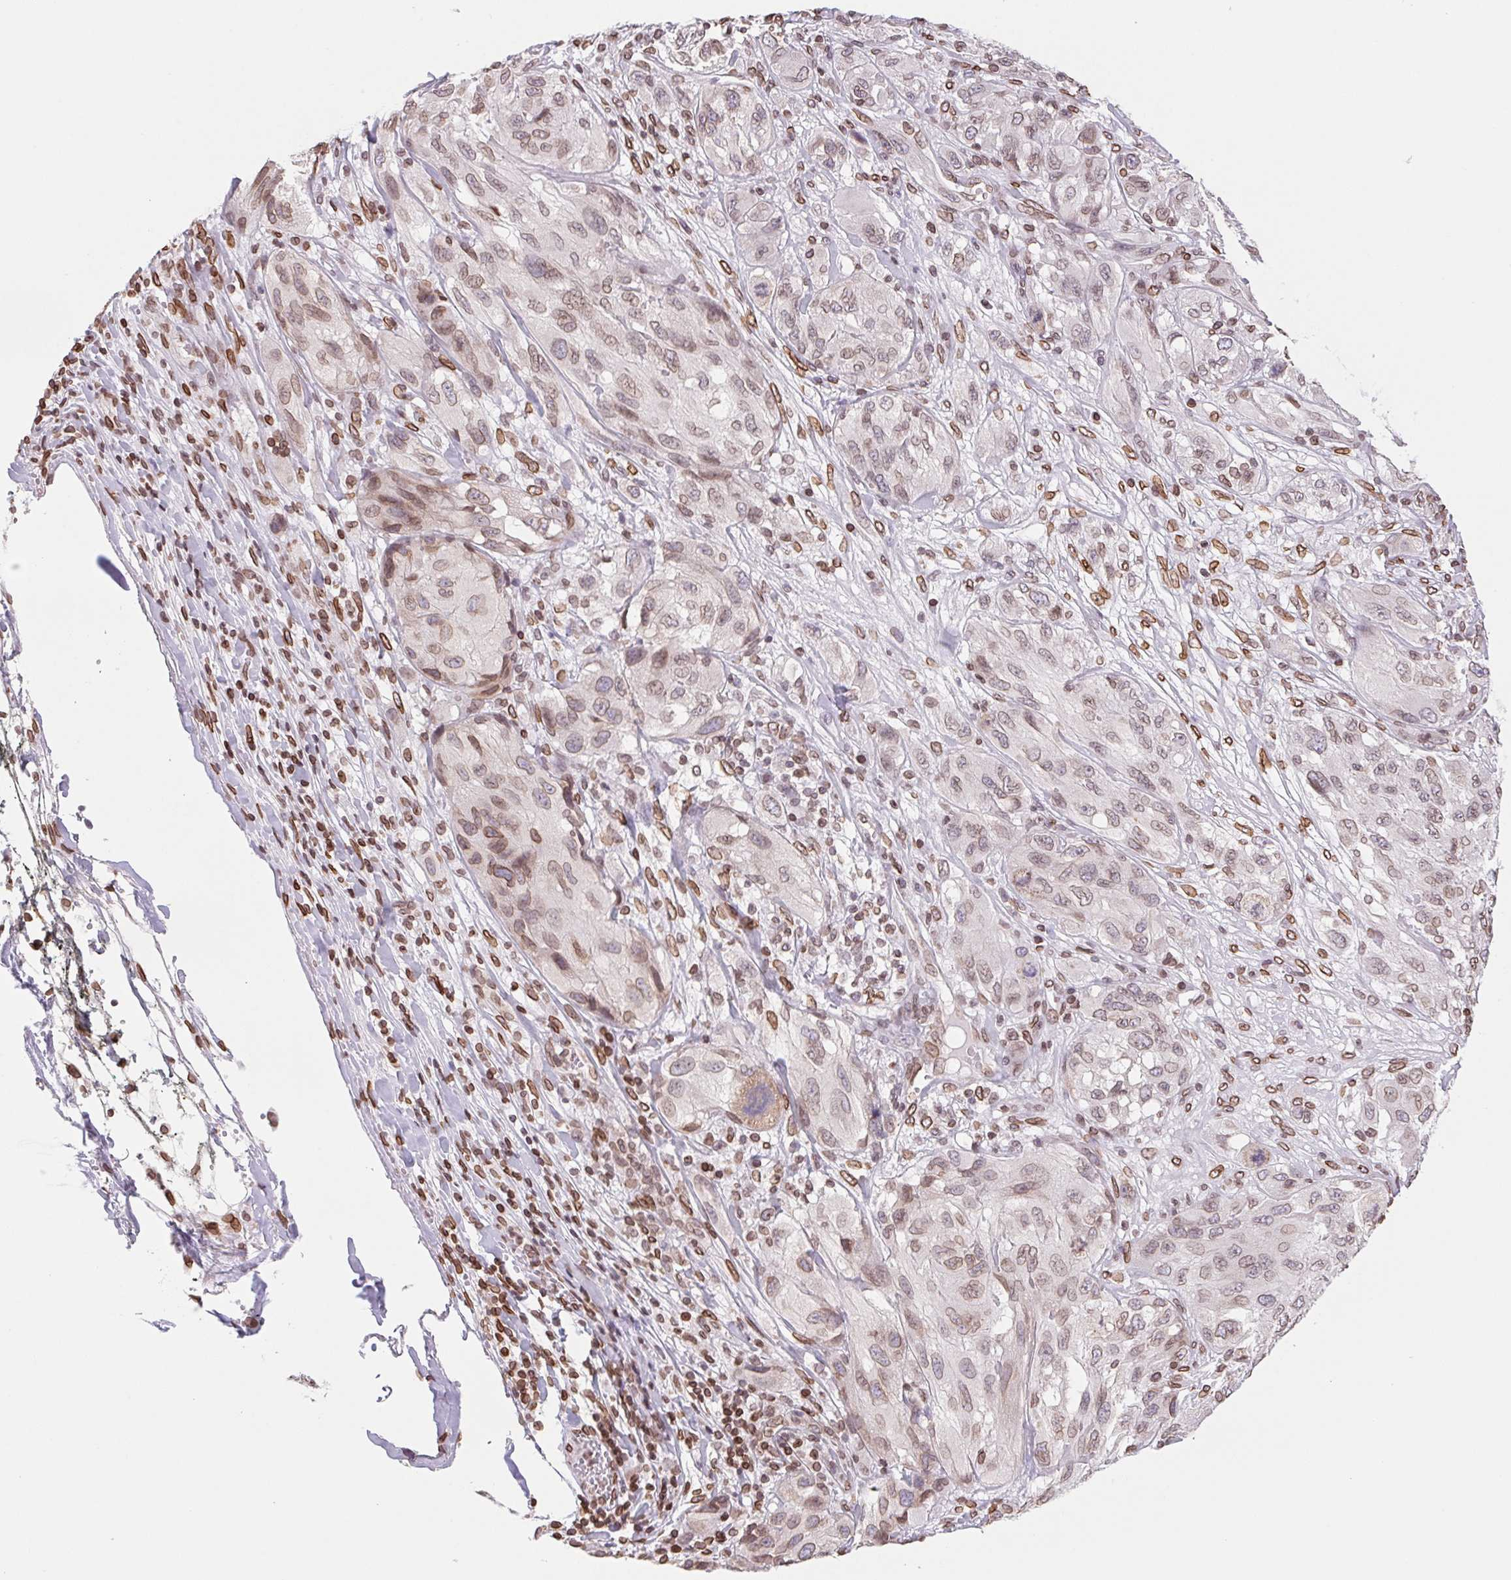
{"staining": {"intensity": "moderate", "quantity": "<25%", "location": "cytoplasmic/membranous,nuclear"}, "tissue": "melanoma", "cell_type": "Tumor cells", "image_type": "cancer", "snomed": [{"axis": "morphology", "description": "Malignant melanoma, NOS"}, {"axis": "topography", "description": "Skin"}], "caption": "Immunohistochemical staining of human malignant melanoma demonstrates moderate cytoplasmic/membranous and nuclear protein expression in about <25% of tumor cells. (DAB IHC with brightfield microscopy, high magnification).", "gene": "LMNB2", "patient": {"sex": "female", "age": 91}}